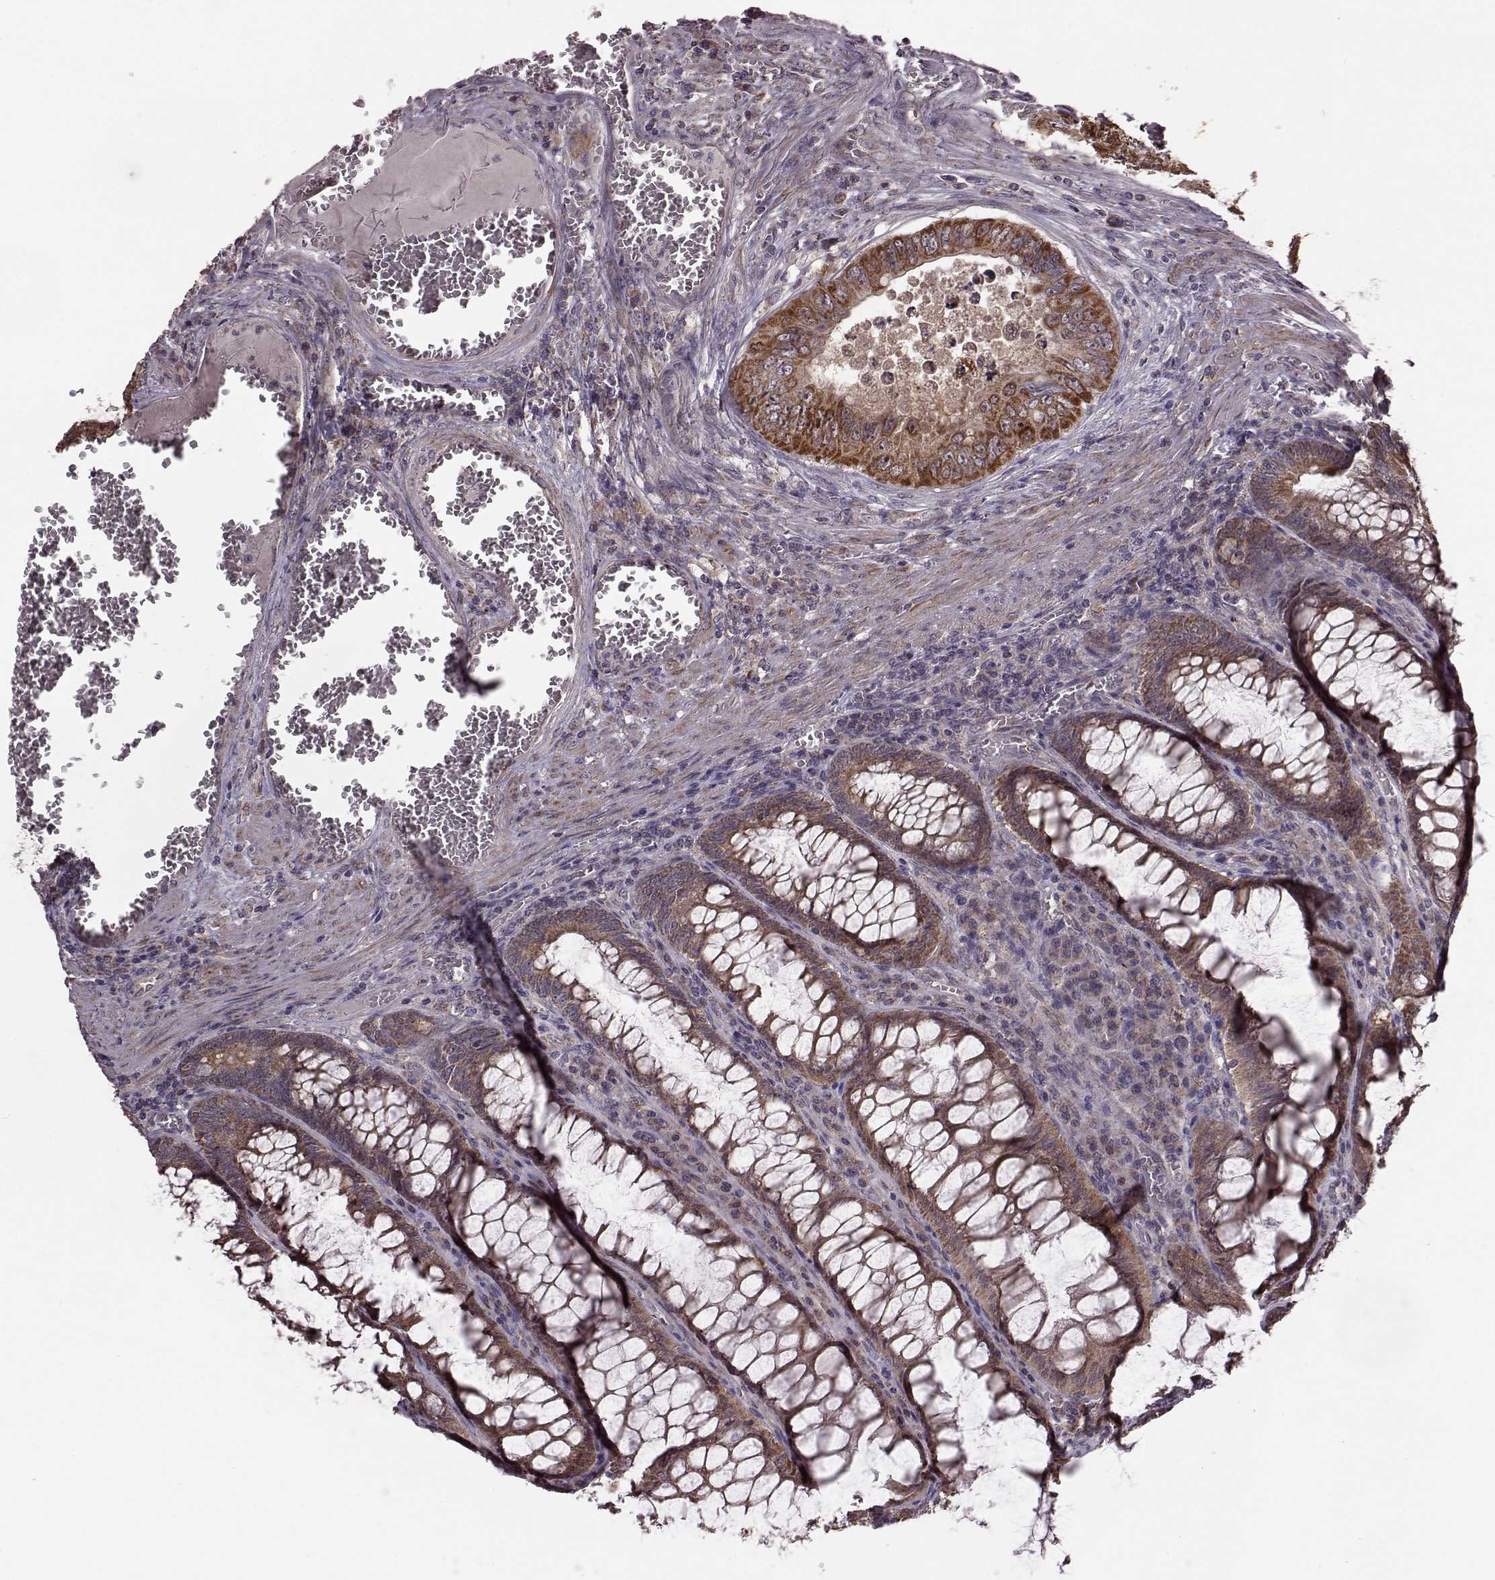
{"staining": {"intensity": "strong", "quantity": ">75%", "location": "cytoplasmic/membranous"}, "tissue": "colorectal cancer", "cell_type": "Tumor cells", "image_type": "cancer", "snomed": [{"axis": "morphology", "description": "Adenocarcinoma, NOS"}, {"axis": "topography", "description": "Colon"}], "caption": "Immunohistochemical staining of colorectal cancer (adenocarcinoma) demonstrates high levels of strong cytoplasmic/membranous positivity in approximately >75% of tumor cells.", "gene": "PUDP", "patient": {"sex": "female", "age": 84}}